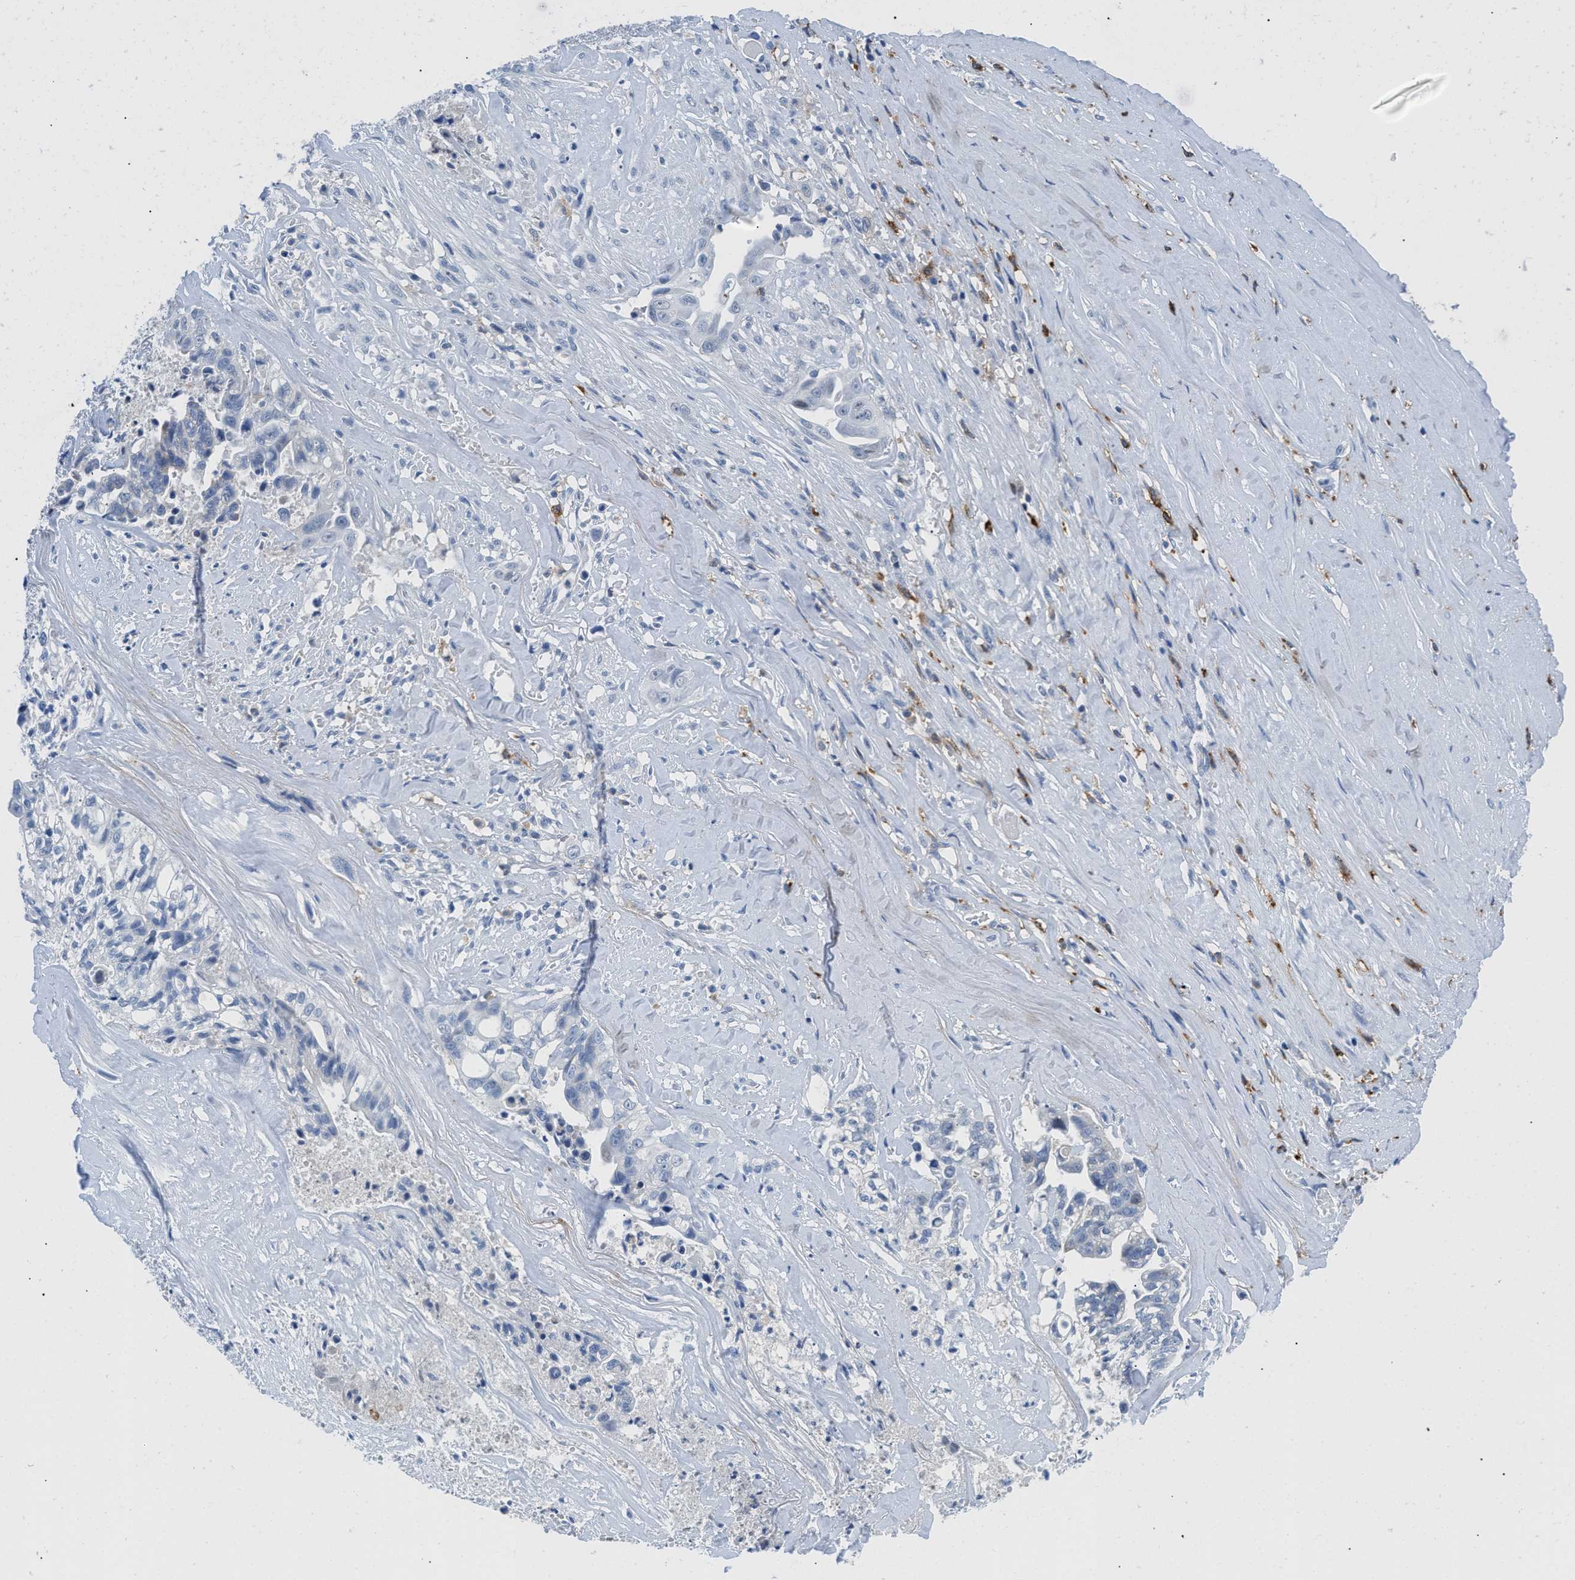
{"staining": {"intensity": "negative", "quantity": "none", "location": "none"}, "tissue": "liver cancer", "cell_type": "Tumor cells", "image_type": "cancer", "snomed": [{"axis": "morphology", "description": "Cholangiocarcinoma"}, {"axis": "topography", "description": "Liver"}], "caption": "IHC histopathology image of neoplastic tissue: human liver cancer (cholangiocarcinoma) stained with DAB (3,3'-diaminobenzidine) displays no significant protein expression in tumor cells.", "gene": "CD226", "patient": {"sex": "female", "age": 70}}